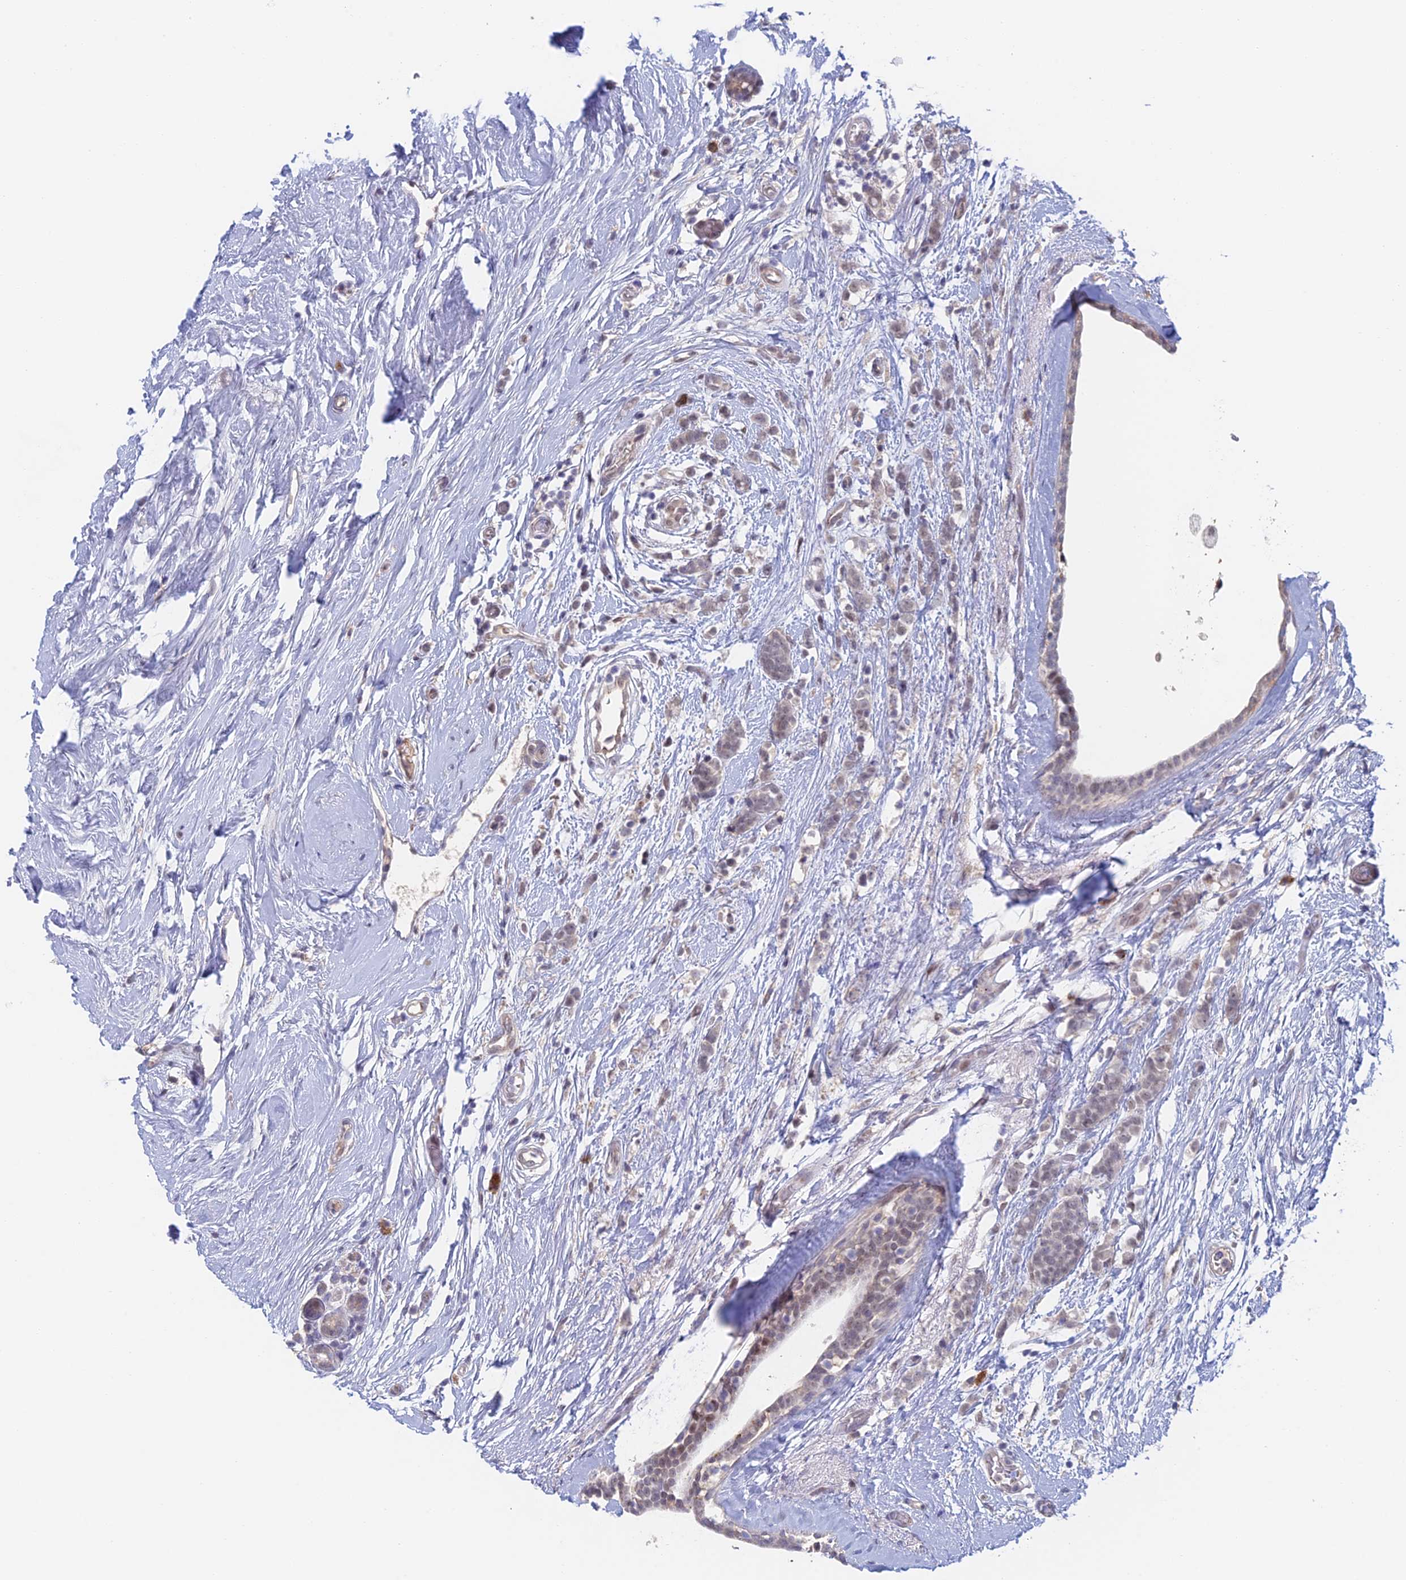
{"staining": {"intensity": "weak", "quantity": "25%-75%", "location": "nuclear"}, "tissue": "breast cancer", "cell_type": "Tumor cells", "image_type": "cancer", "snomed": [{"axis": "morphology", "description": "Lobular carcinoma"}, {"axis": "topography", "description": "Breast"}], "caption": "Breast cancer stained with a protein marker demonstrates weak staining in tumor cells.", "gene": "ZUP1", "patient": {"sex": "female", "age": 58}}